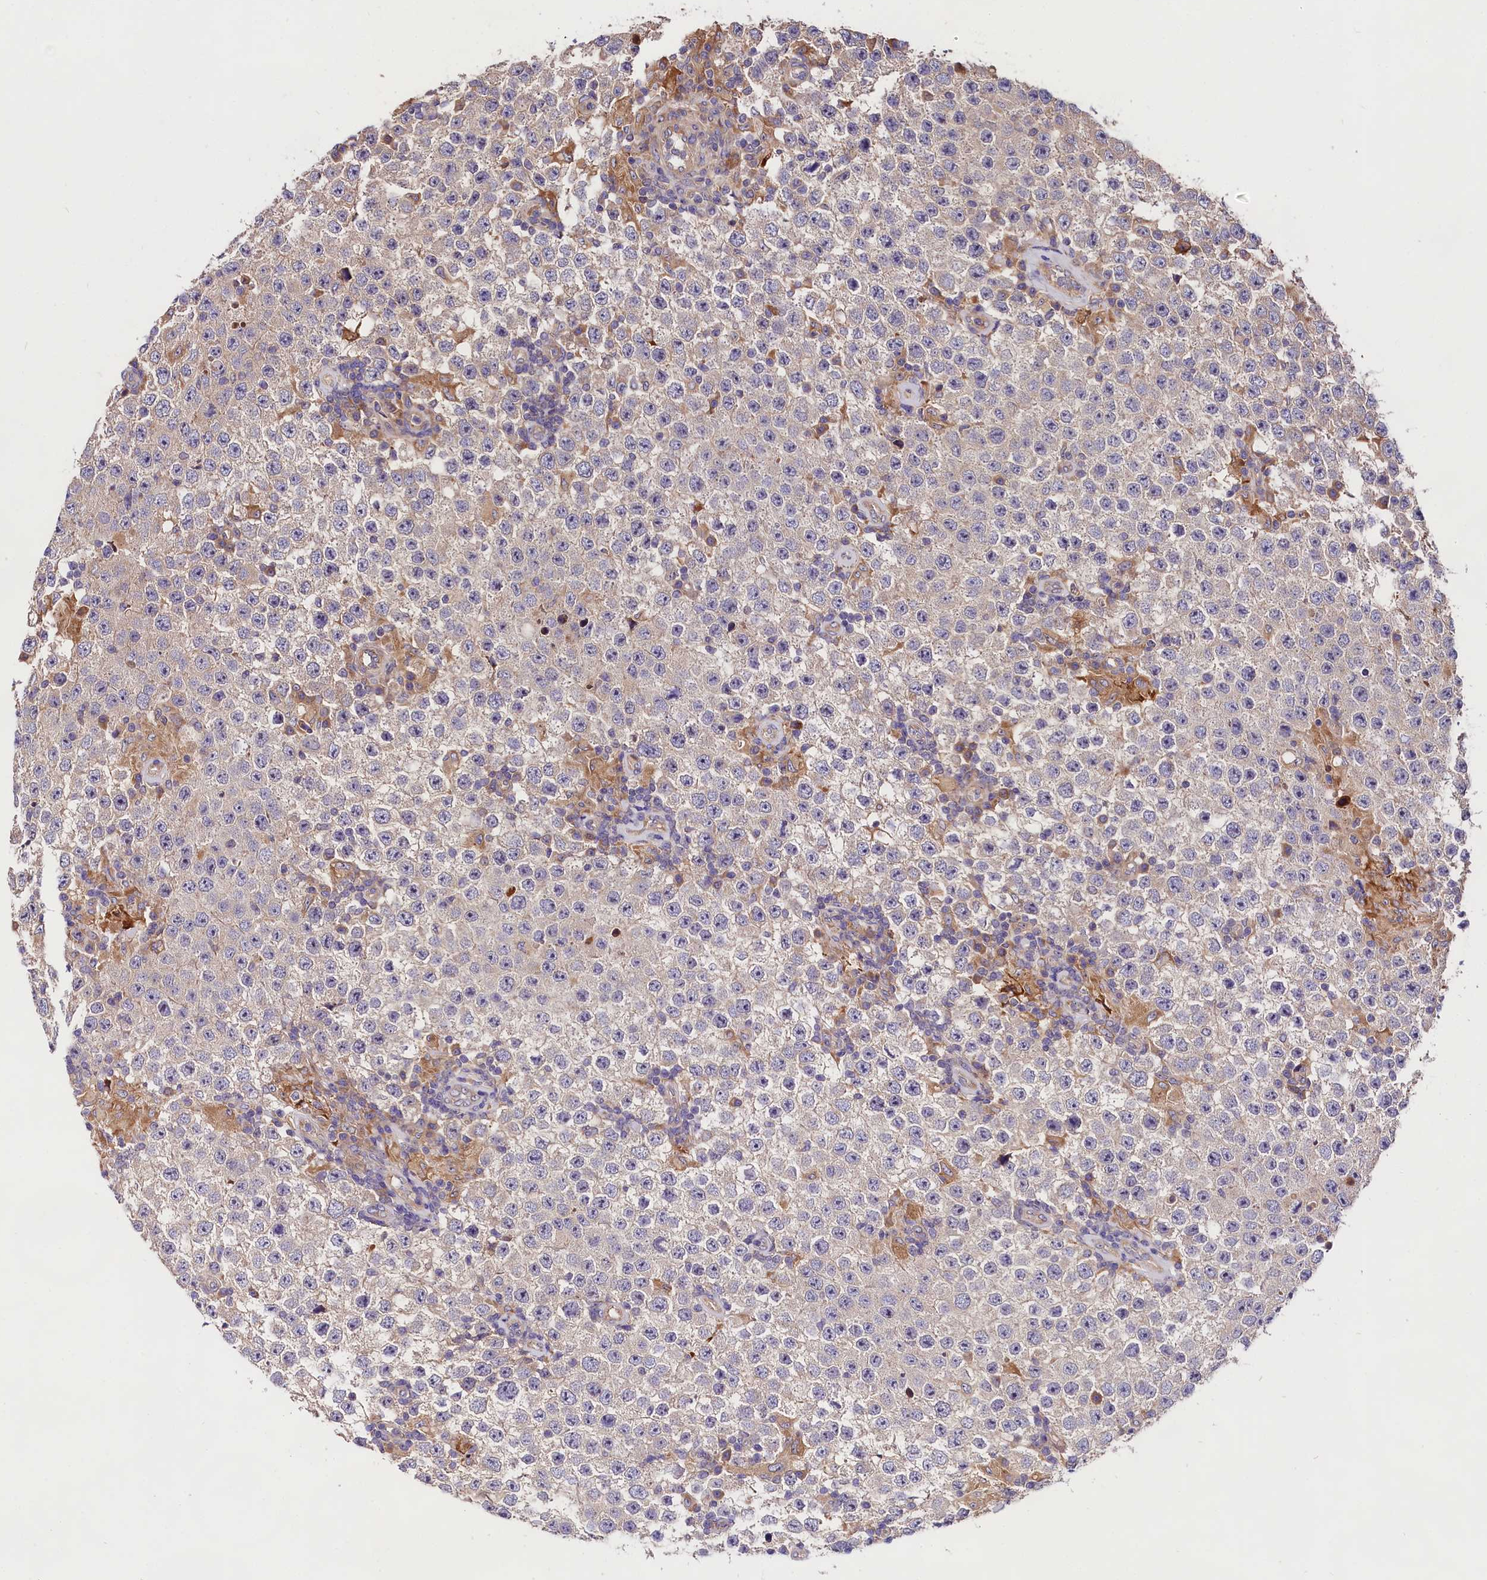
{"staining": {"intensity": "negative", "quantity": "none", "location": "none"}, "tissue": "testis cancer", "cell_type": "Tumor cells", "image_type": "cancer", "snomed": [{"axis": "morphology", "description": "Normal tissue, NOS"}, {"axis": "morphology", "description": "Urothelial carcinoma, High grade"}, {"axis": "morphology", "description": "Seminoma, NOS"}, {"axis": "morphology", "description": "Carcinoma, Embryonal, NOS"}, {"axis": "topography", "description": "Urinary bladder"}, {"axis": "topography", "description": "Testis"}], "caption": "Embryonal carcinoma (testis) was stained to show a protein in brown. There is no significant staining in tumor cells. (IHC, brightfield microscopy, high magnification).", "gene": "SPG11", "patient": {"sex": "male", "age": 41}}